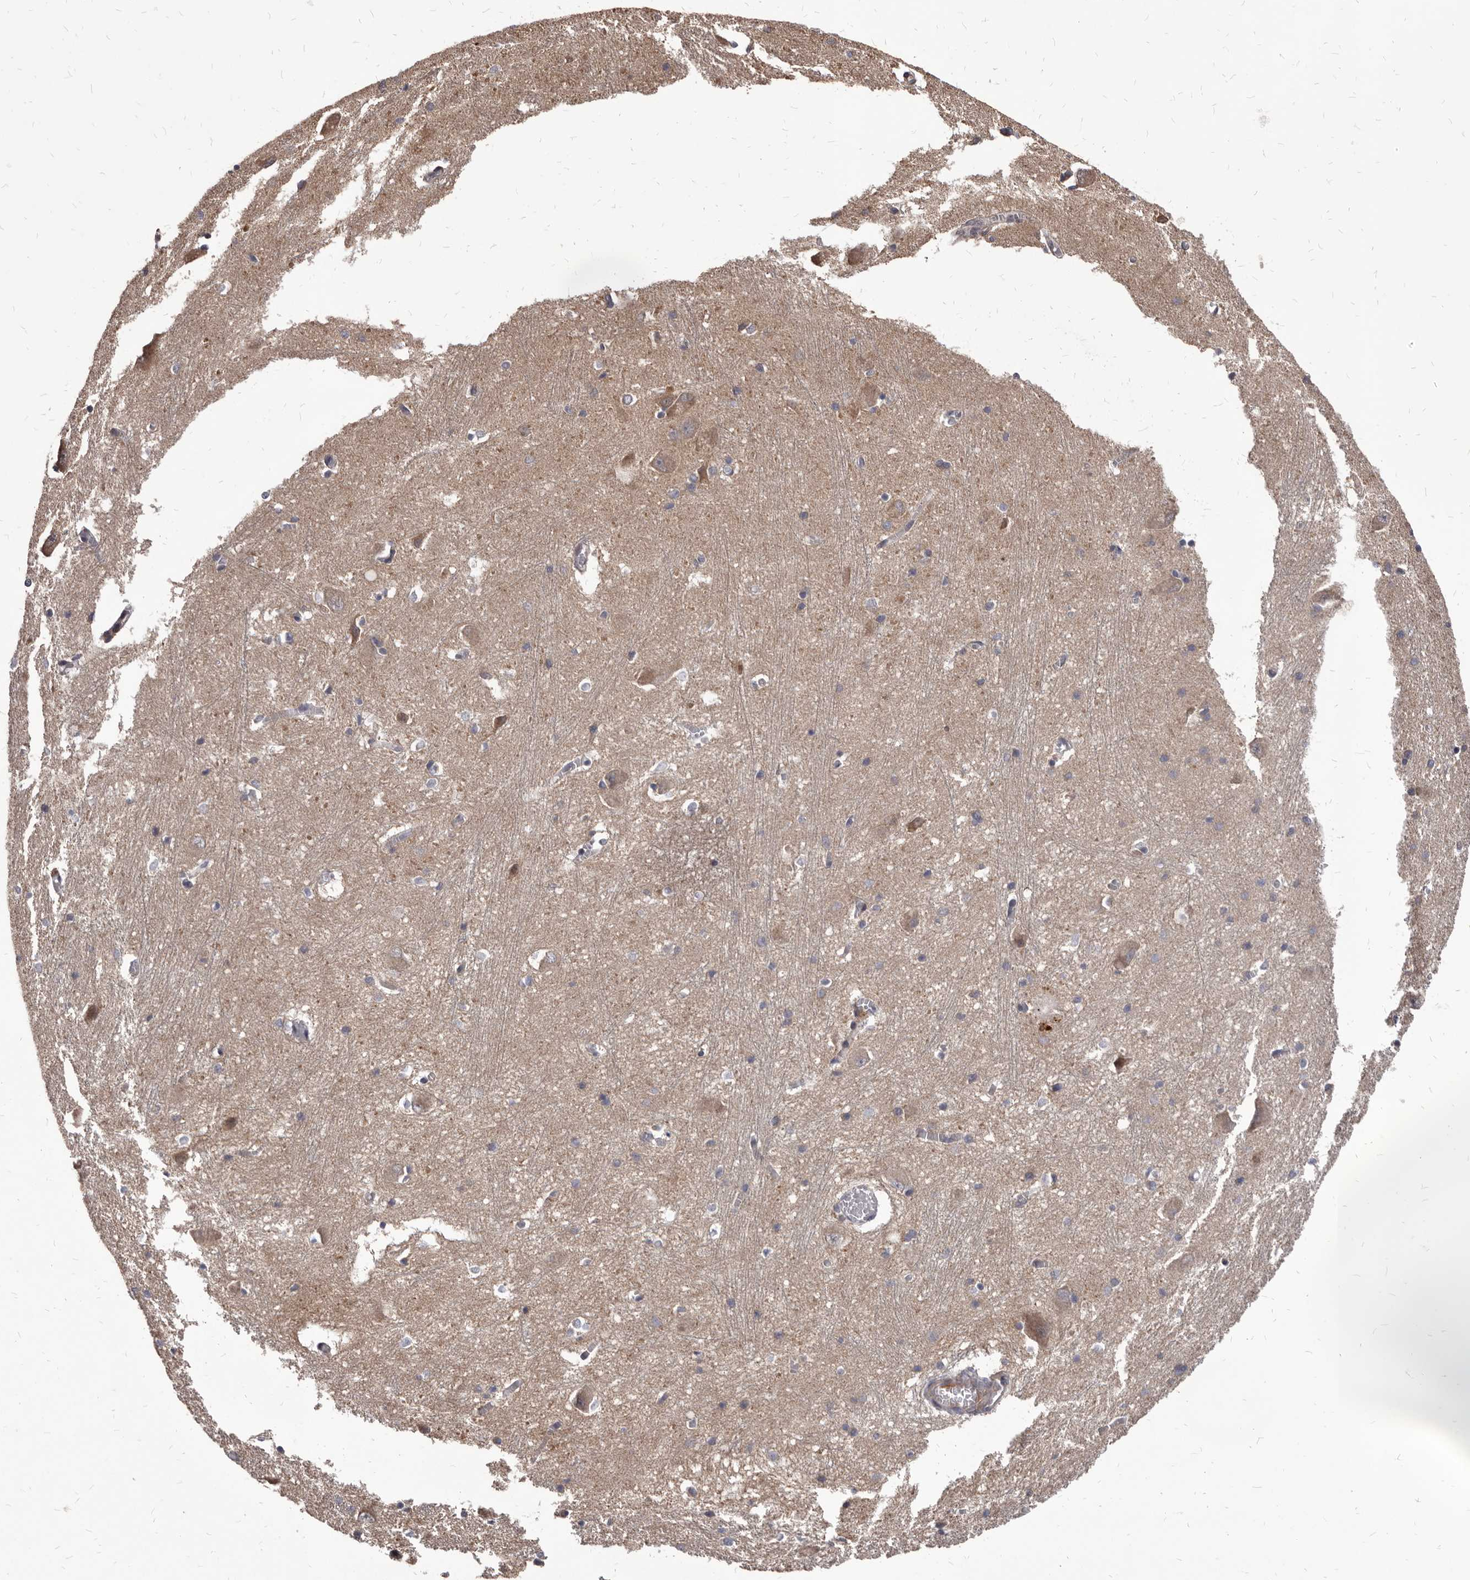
{"staining": {"intensity": "negative", "quantity": "none", "location": "none"}, "tissue": "caudate", "cell_type": "Glial cells", "image_type": "normal", "snomed": [{"axis": "morphology", "description": "Normal tissue, NOS"}, {"axis": "topography", "description": "Lateral ventricle wall"}], "caption": "DAB immunohistochemical staining of benign human caudate shows no significant expression in glial cells. The staining is performed using DAB brown chromogen with nuclei counter-stained in using hematoxylin.", "gene": "MAP3K14", "patient": {"sex": "male", "age": 37}}